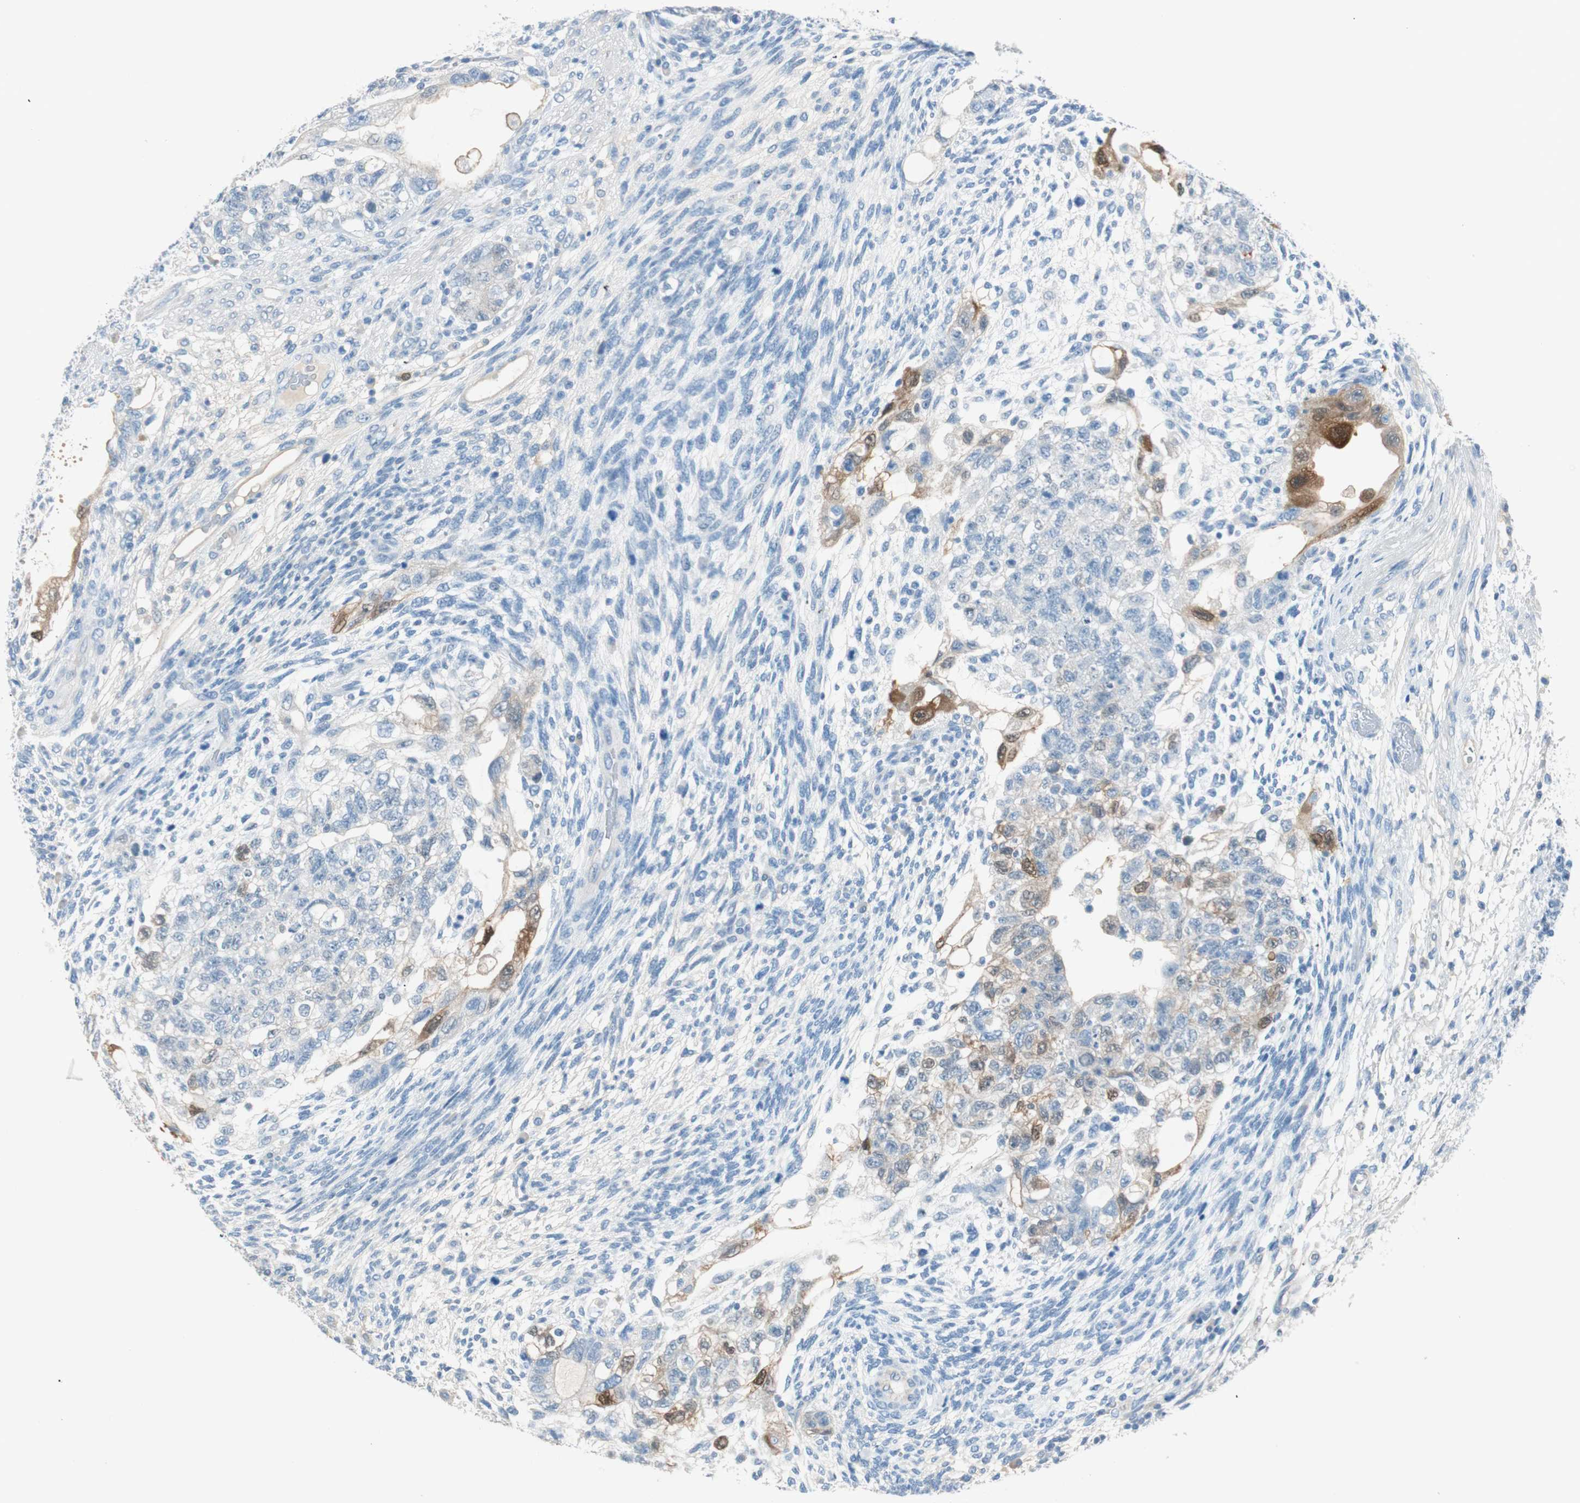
{"staining": {"intensity": "strong", "quantity": "<25%", "location": "cytoplasmic/membranous,nuclear"}, "tissue": "testis cancer", "cell_type": "Tumor cells", "image_type": "cancer", "snomed": [{"axis": "morphology", "description": "Normal tissue, NOS"}, {"axis": "morphology", "description": "Carcinoma, Embryonal, NOS"}, {"axis": "topography", "description": "Testis"}], "caption": "Immunohistochemistry (IHC) (DAB) staining of human testis embryonal carcinoma displays strong cytoplasmic/membranous and nuclear protein positivity in about <25% of tumor cells.", "gene": "HPGD", "patient": {"sex": "male", "age": 36}}